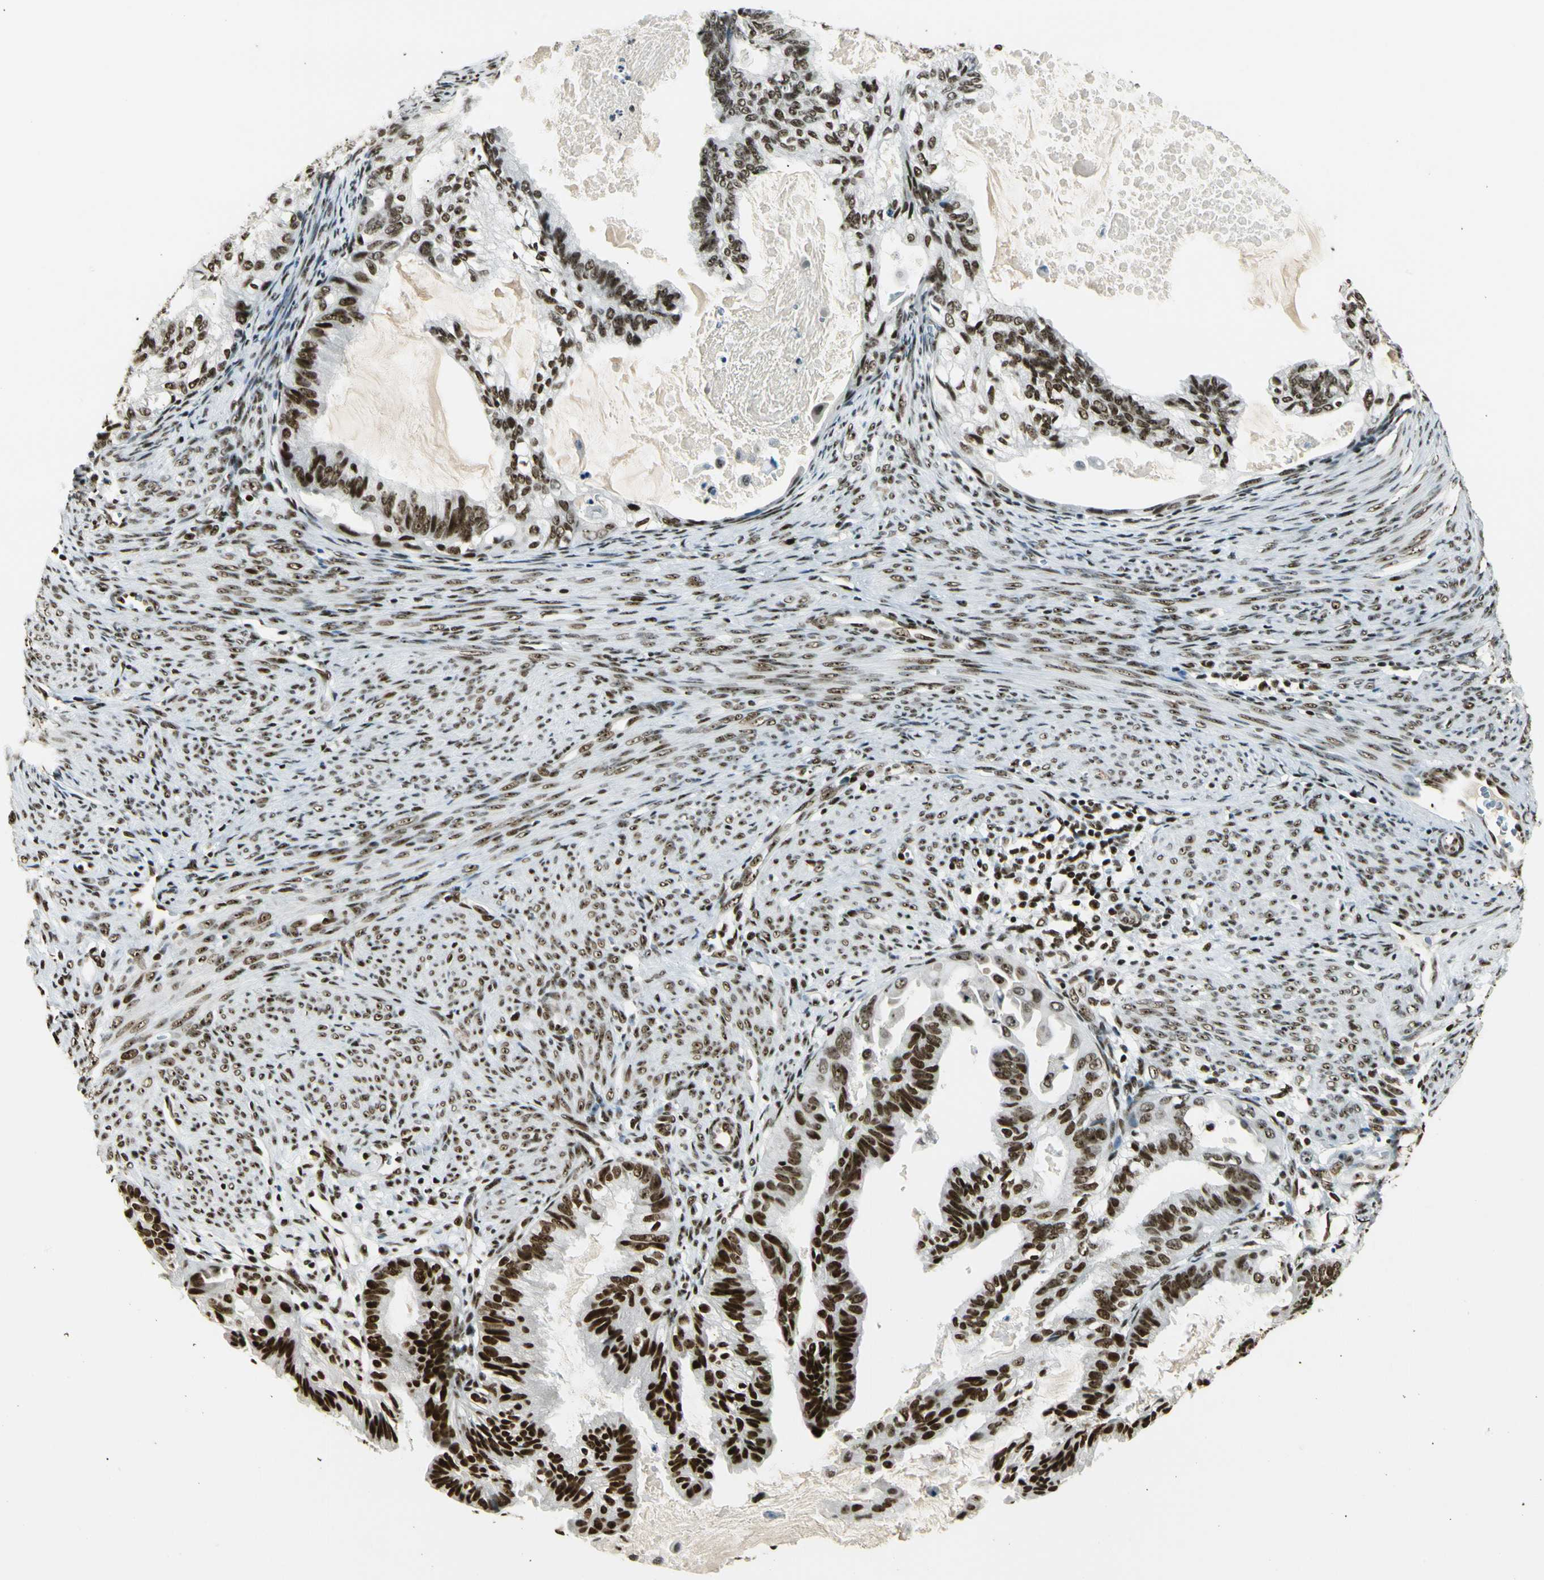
{"staining": {"intensity": "strong", "quantity": ">75%", "location": "nuclear"}, "tissue": "cervical cancer", "cell_type": "Tumor cells", "image_type": "cancer", "snomed": [{"axis": "morphology", "description": "Normal tissue, NOS"}, {"axis": "morphology", "description": "Adenocarcinoma, NOS"}, {"axis": "topography", "description": "Cervix"}, {"axis": "topography", "description": "Endometrium"}], "caption": "Immunohistochemical staining of adenocarcinoma (cervical) shows strong nuclear protein positivity in about >75% of tumor cells.", "gene": "UBTF", "patient": {"sex": "female", "age": 86}}